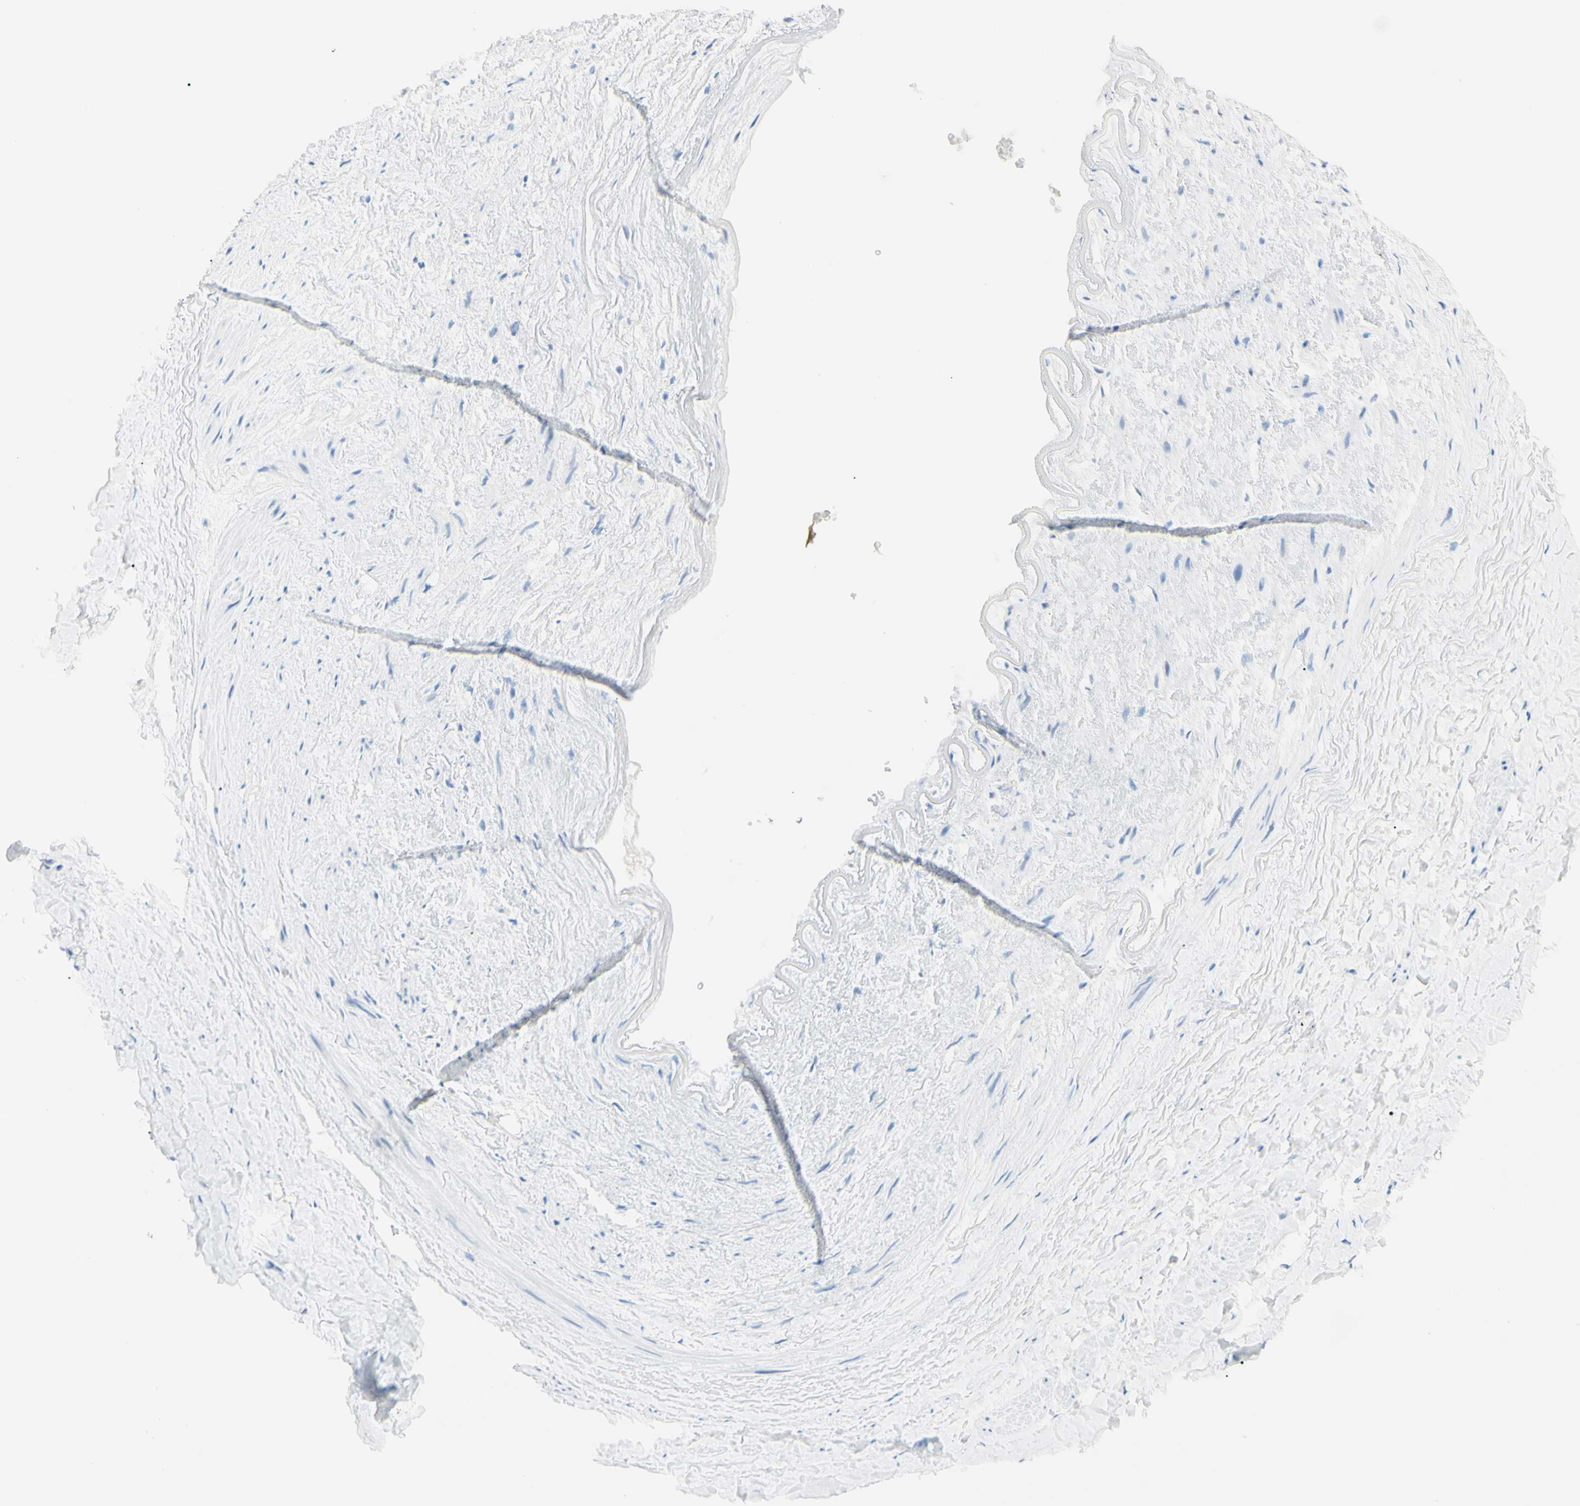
{"staining": {"intensity": "negative", "quantity": "none", "location": "none"}, "tissue": "adipose tissue", "cell_type": "Adipocytes", "image_type": "normal", "snomed": [{"axis": "morphology", "description": "Normal tissue, NOS"}, {"axis": "topography", "description": "Peripheral nerve tissue"}], "caption": "IHC image of unremarkable human adipose tissue stained for a protein (brown), which exhibits no expression in adipocytes.", "gene": "FOLH1", "patient": {"sex": "male", "age": 70}}